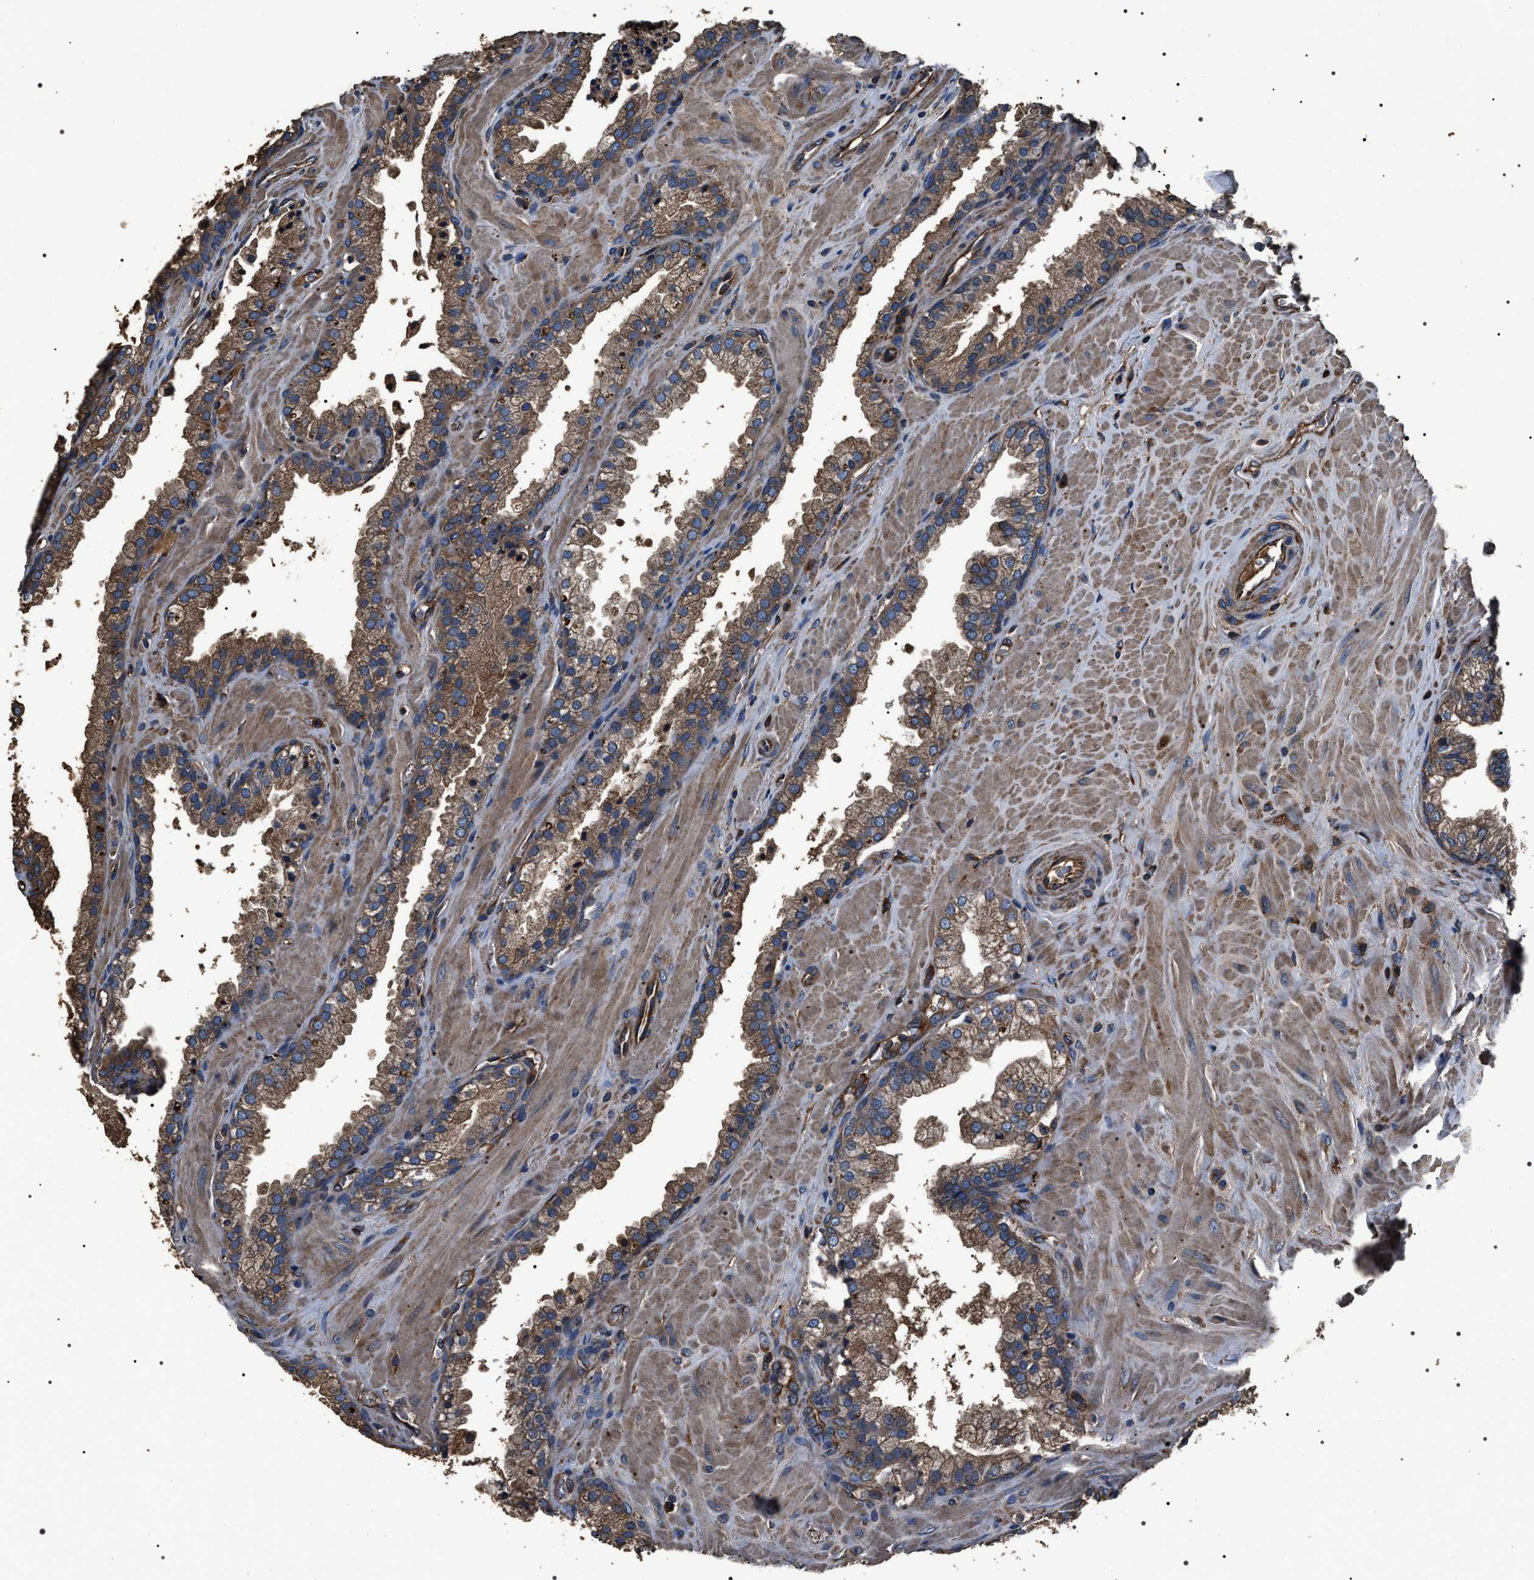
{"staining": {"intensity": "moderate", "quantity": ">75%", "location": "cytoplasmic/membranous"}, "tissue": "prostate cancer", "cell_type": "Tumor cells", "image_type": "cancer", "snomed": [{"axis": "morphology", "description": "Adenocarcinoma, Low grade"}, {"axis": "topography", "description": "Prostate"}], "caption": "High-magnification brightfield microscopy of prostate cancer (low-grade adenocarcinoma) stained with DAB (brown) and counterstained with hematoxylin (blue). tumor cells exhibit moderate cytoplasmic/membranous expression is seen in approximately>75% of cells.", "gene": "HSCB", "patient": {"sex": "male", "age": 71}}